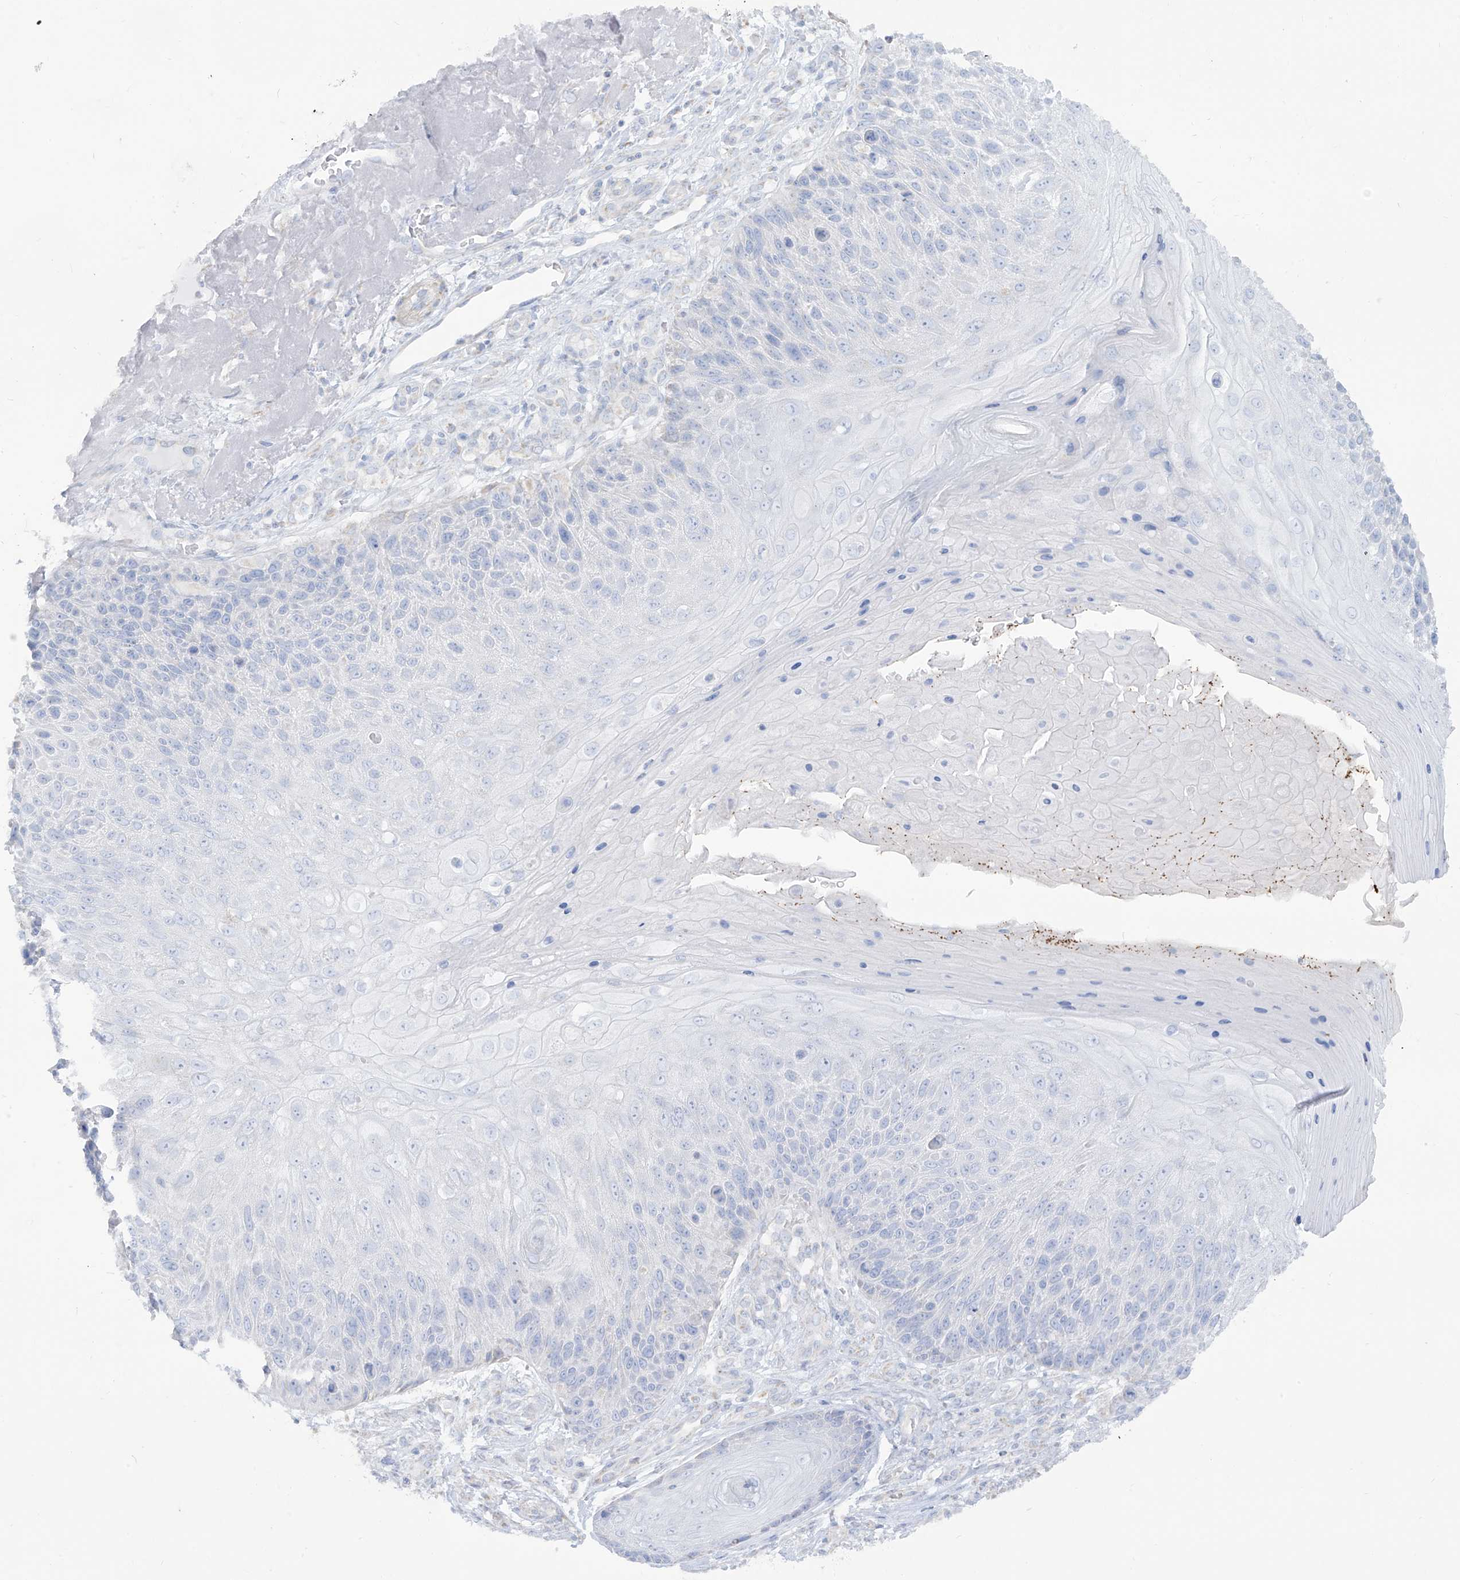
{"staining": {"intensity": "negative", "quantity": "none", "location": "none"}, "tissue": "skin cancer", "cell_type": "Tumor cells", "image_type": "cancer", "snomed": [{"axis": "morphology", "description": "Squamous cell carcinoma, NOS"}, {"axis": "topography", "description": "Skin"}], "caption": "Tumor cells are negative for protein expression in human skin squamous cell carcinoma.", "gene": "SLC26A3", "patient": {"sex": "female", "age": 88}}